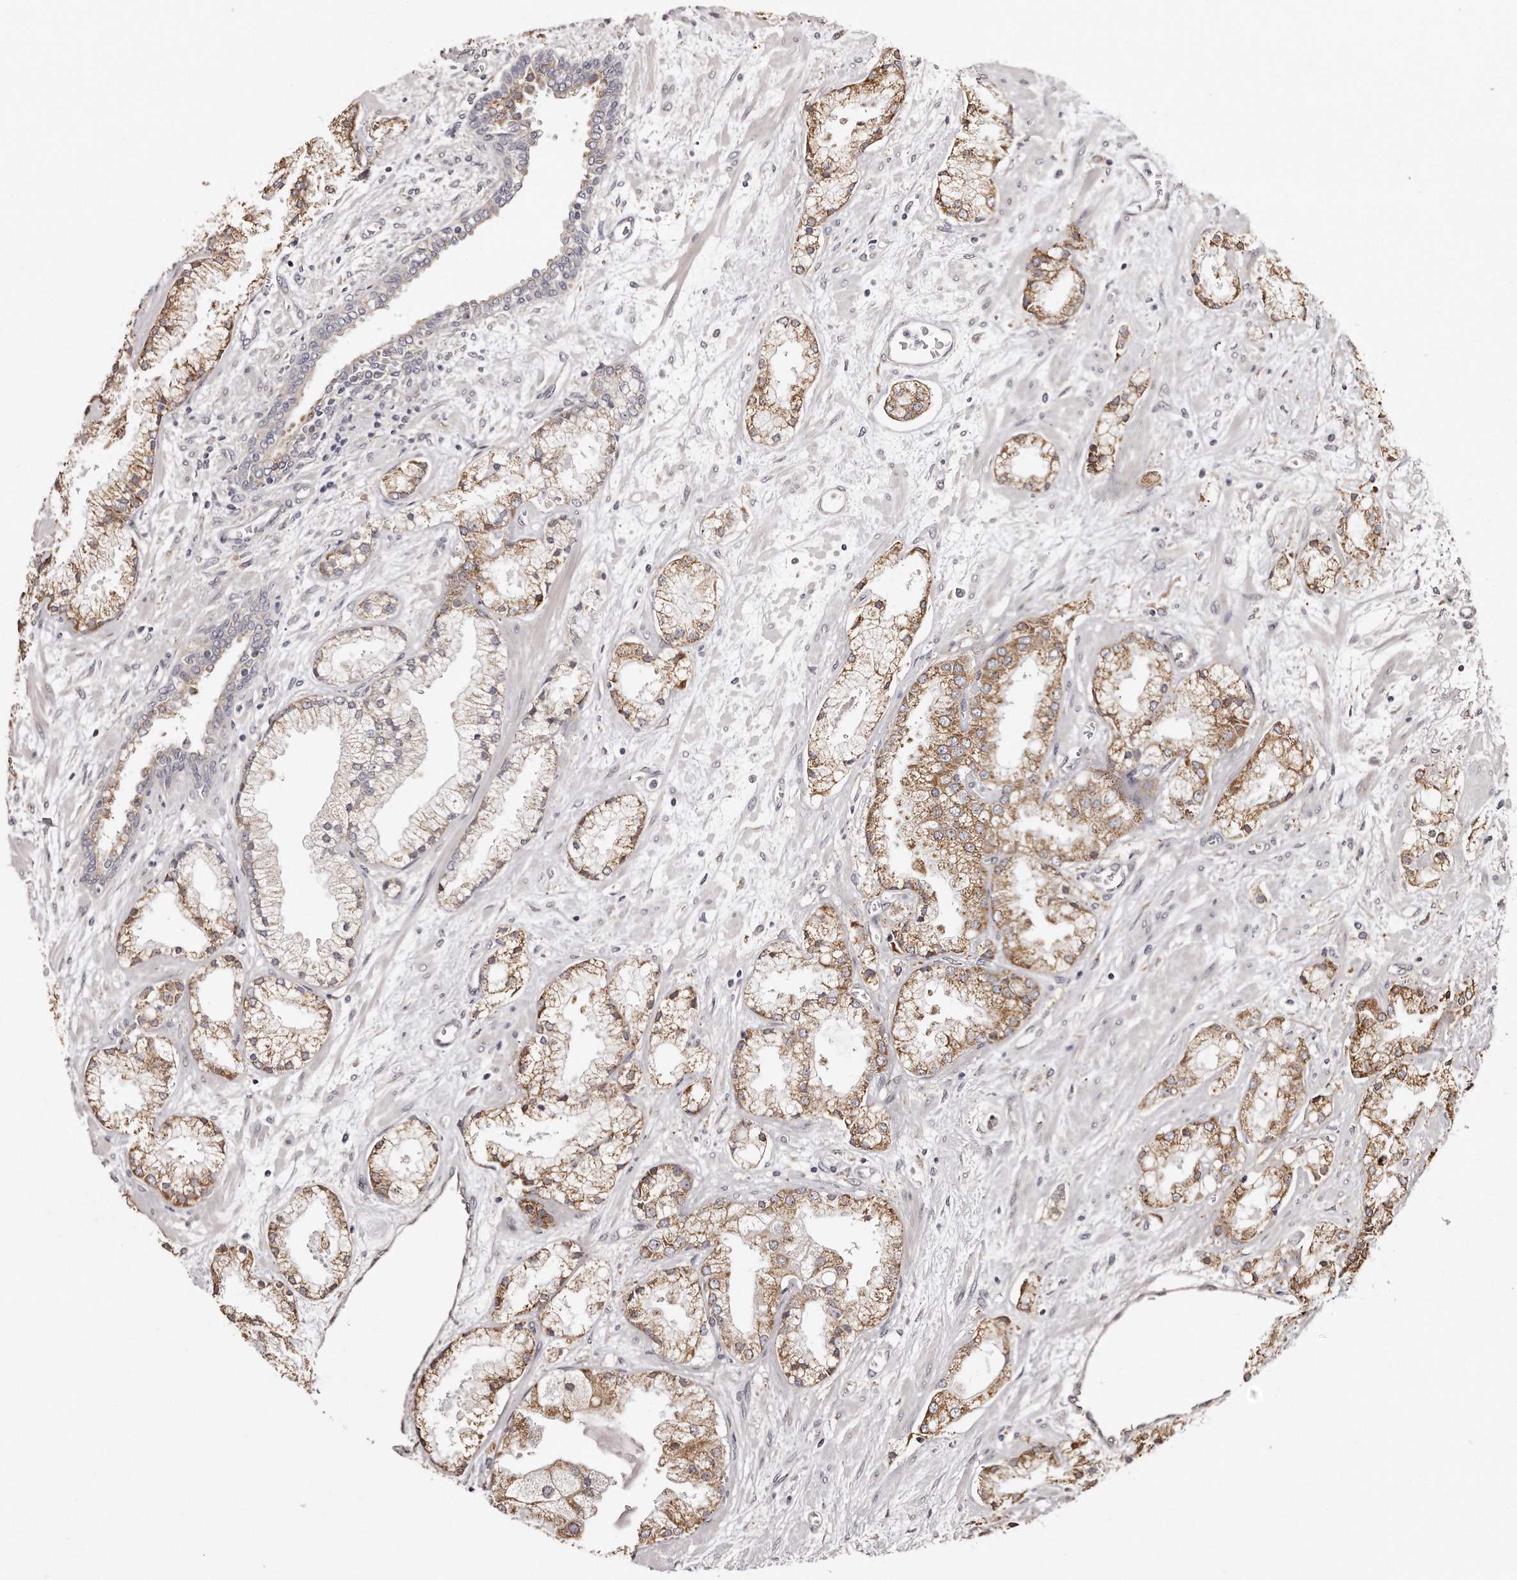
{"staining": {"intensity": "moderate", "quantity": "25%-75%", "location": "cytoplasmic/membranous"}, "tissue": "prostate cancer", "cell_type": "Tumor cells", "image_type": "cancer", "snomed": [{"axis": "morphology", "description": "Adenocarcinoma, High grade"}, {"axis": "topography", "description": "Prostate"}], "caption": "Tumor cells show medium levels of moderate cytoplasmic/membranous positivity in approximately 25%-75% of cells in prostate cancer.", "gene": "TRAPPC14", "patient": {"sex": "male", "age": 50}}